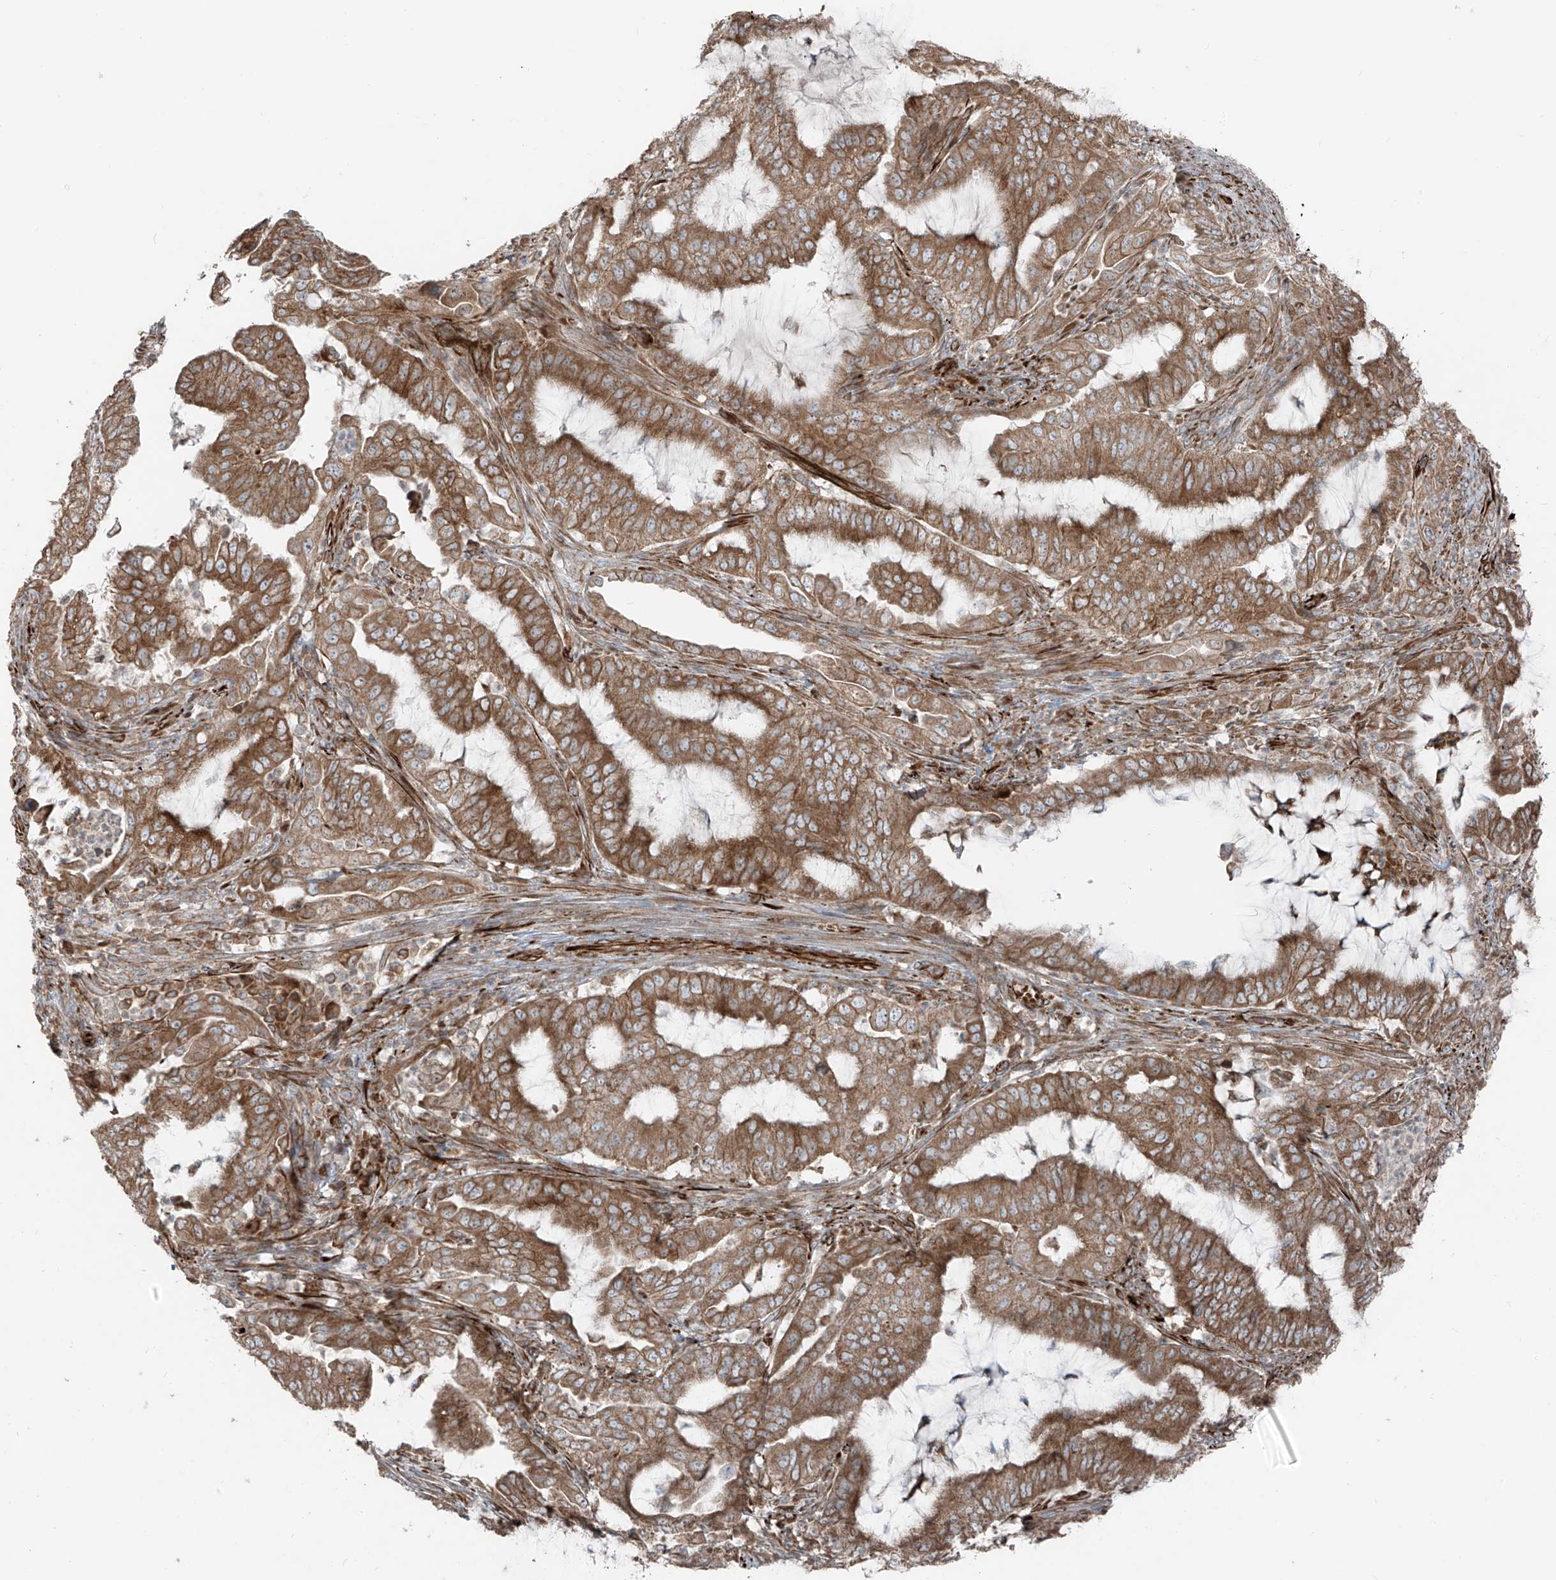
{"staining": {"intensity": "moderate", "quantity": ">75%", "location": "cytoplasmic/membranous"}, "tissue": "endometrial cancer", "cell_type": "Tumor cells", "image_type": "cancer", "snomed": [{"axis": "morphology", "description": "Adenocarcinoma, NOS"}, {"axis": "topography", "description": "Endometrium"}], "caption": "High-magnification brightfield microscopy of endometrial adenocarcinoma stained with DAB (brown) and counterstained with hematoxylin (blue). tumor cells exhibit moderate cytoplasmic/membranous expression is identified in about>75% of cells. Using DAB (3,3'-diaminobenzidine) (brown) and hematoxylin (blue) stains, captured at high magnification using brightfield microscopy.", "gene": "ERLEC1", "patient": {"sex": "female", "age": 51}}